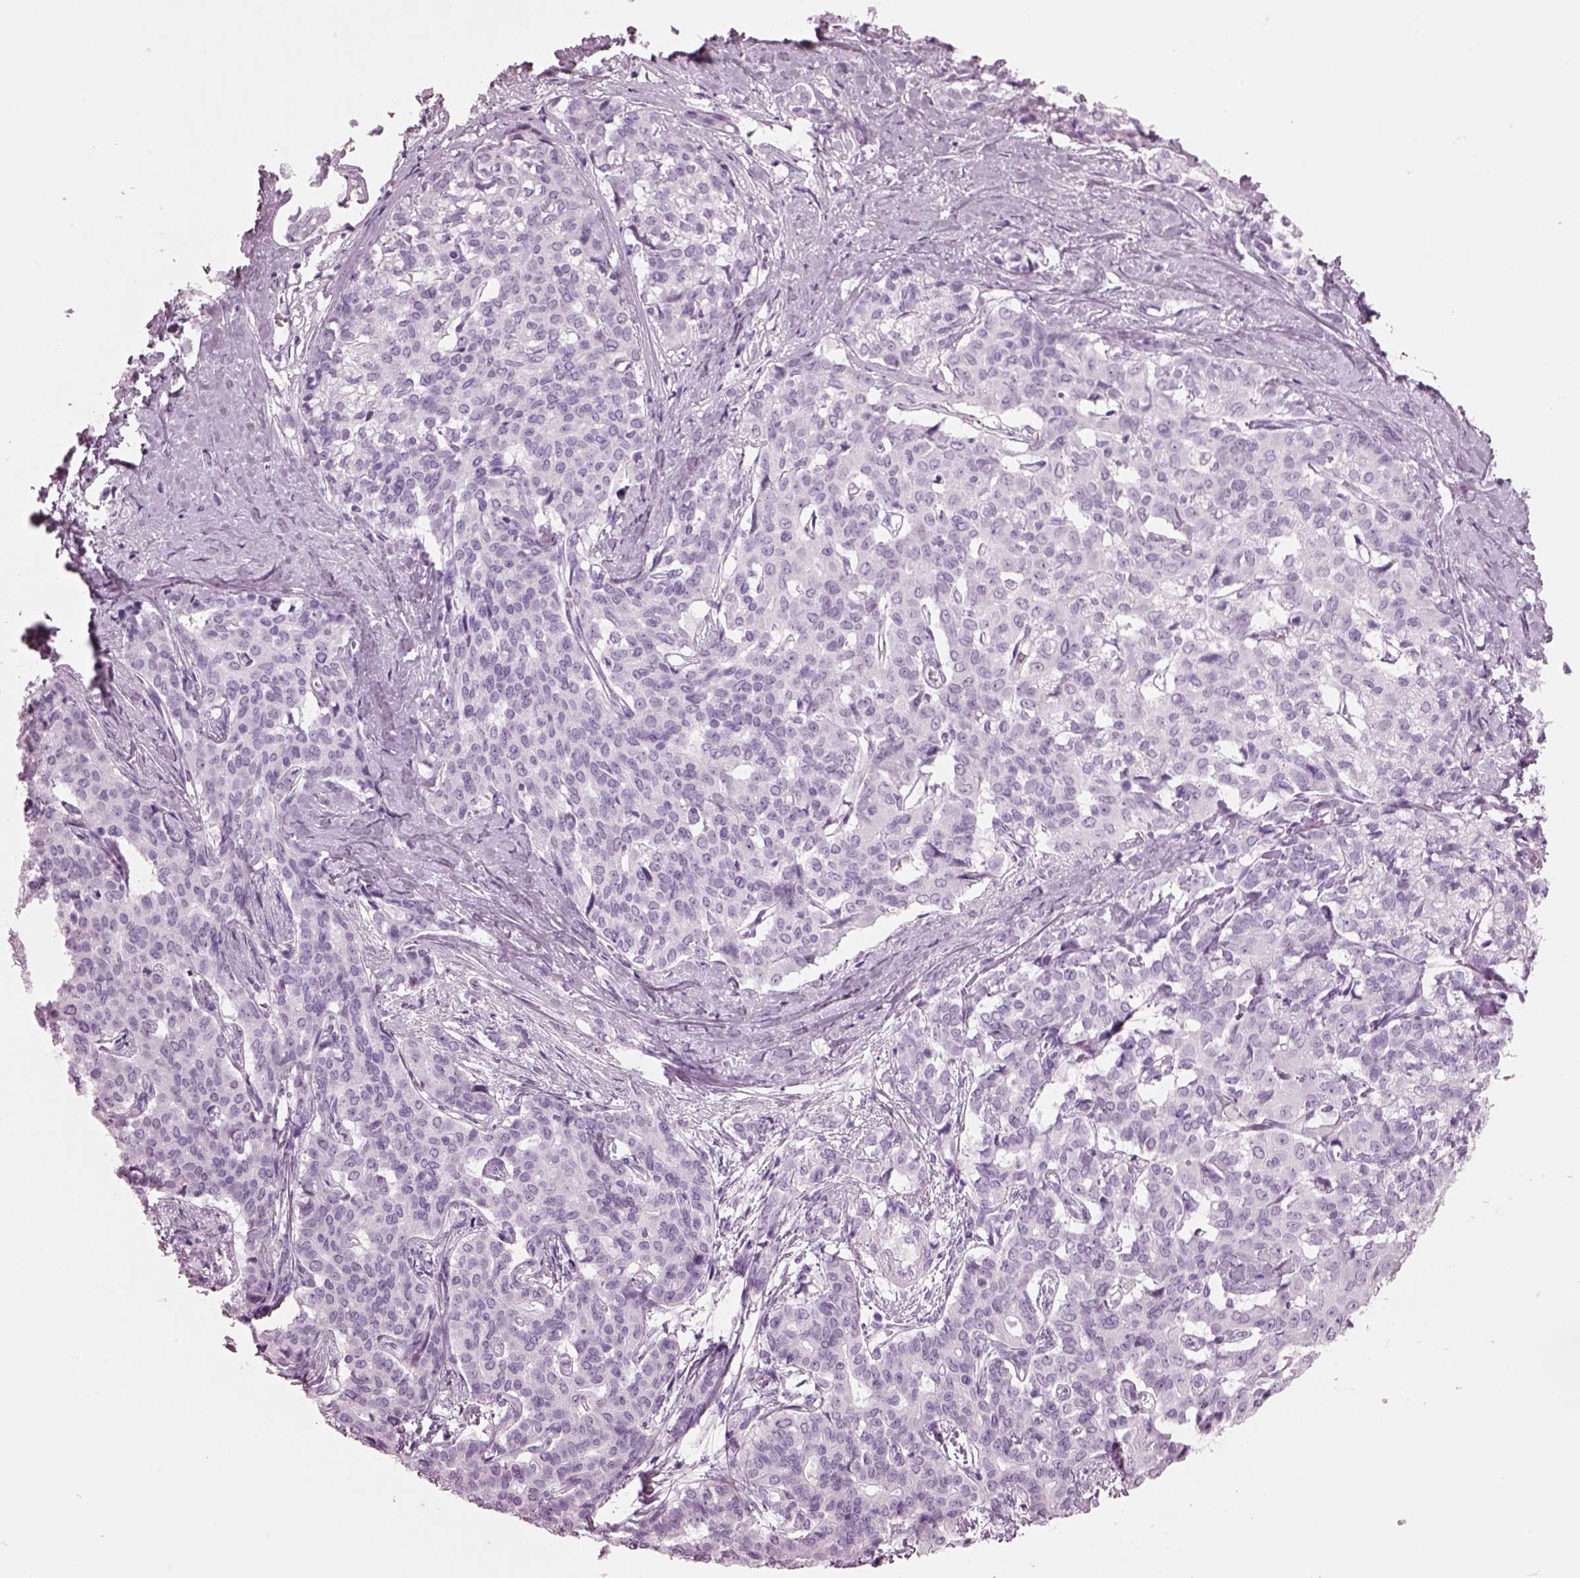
{"staining": {"intensity": "negative", "quantity": "none", "location": "none"}, "tissue": "liver cancer", "cell_type": "Tumor cells", "image_type": "cancer", "snomed": [{"axis": "morphology", "description": "Cholangiocarcinoma"}, {"axis": "topography", "description": "Liver"}], "caption": "The immunohistochemistry (IHC) photomicrograph has no significant staining in tumor cells of liver cancer (cholangiocarcinoma) tissue.", "gene": "HYDIN", "patient": {"sex": "female", "age": 47}}